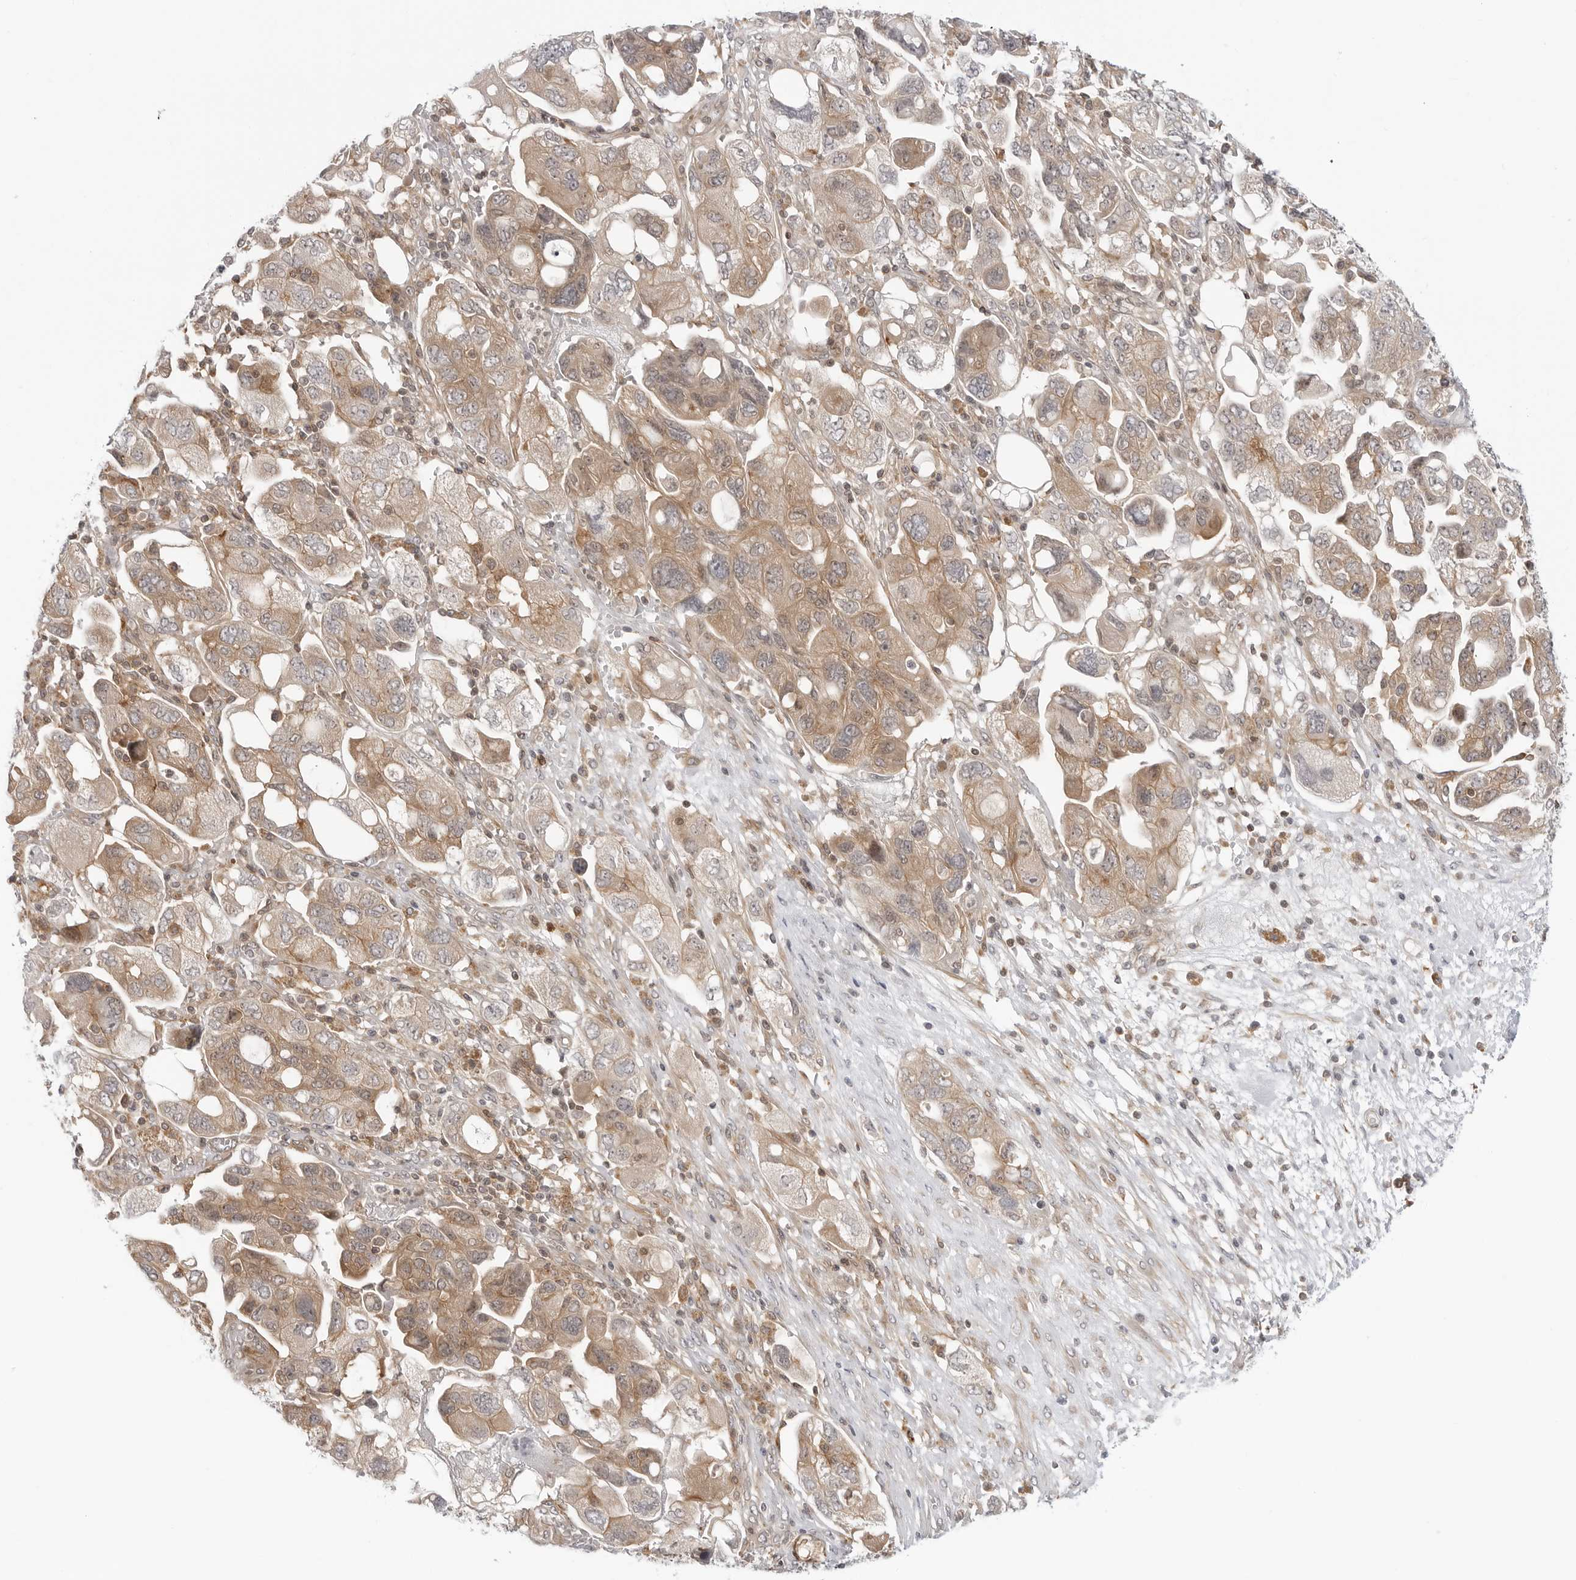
{"staining": {"intensity": "weak", "quantity": ">75%", "location": "cytoplasmic/membranous"}, "tissue": "ovarian cancer", "cell_type": "Tumor cells", "image_type": "cancer", "snomed": [{"axis": "morphology", "description": "Carcinoma, NOS"}, {"axis": "morphology", "description": "Cystadenocarcinoma, serous, NOS"}, {"axis": "topography", "description": "Ovary"}], "caption": "IHC micrograph of human serous cystadenocarcinoma (ovarian) stained for a protein (brown), which reveals low levels of weak cytoplasmic/membranous positivity in about >75% of tumor cells.", "gene": "STXBP3", "patient": {"sex": "female", "age": 69}}